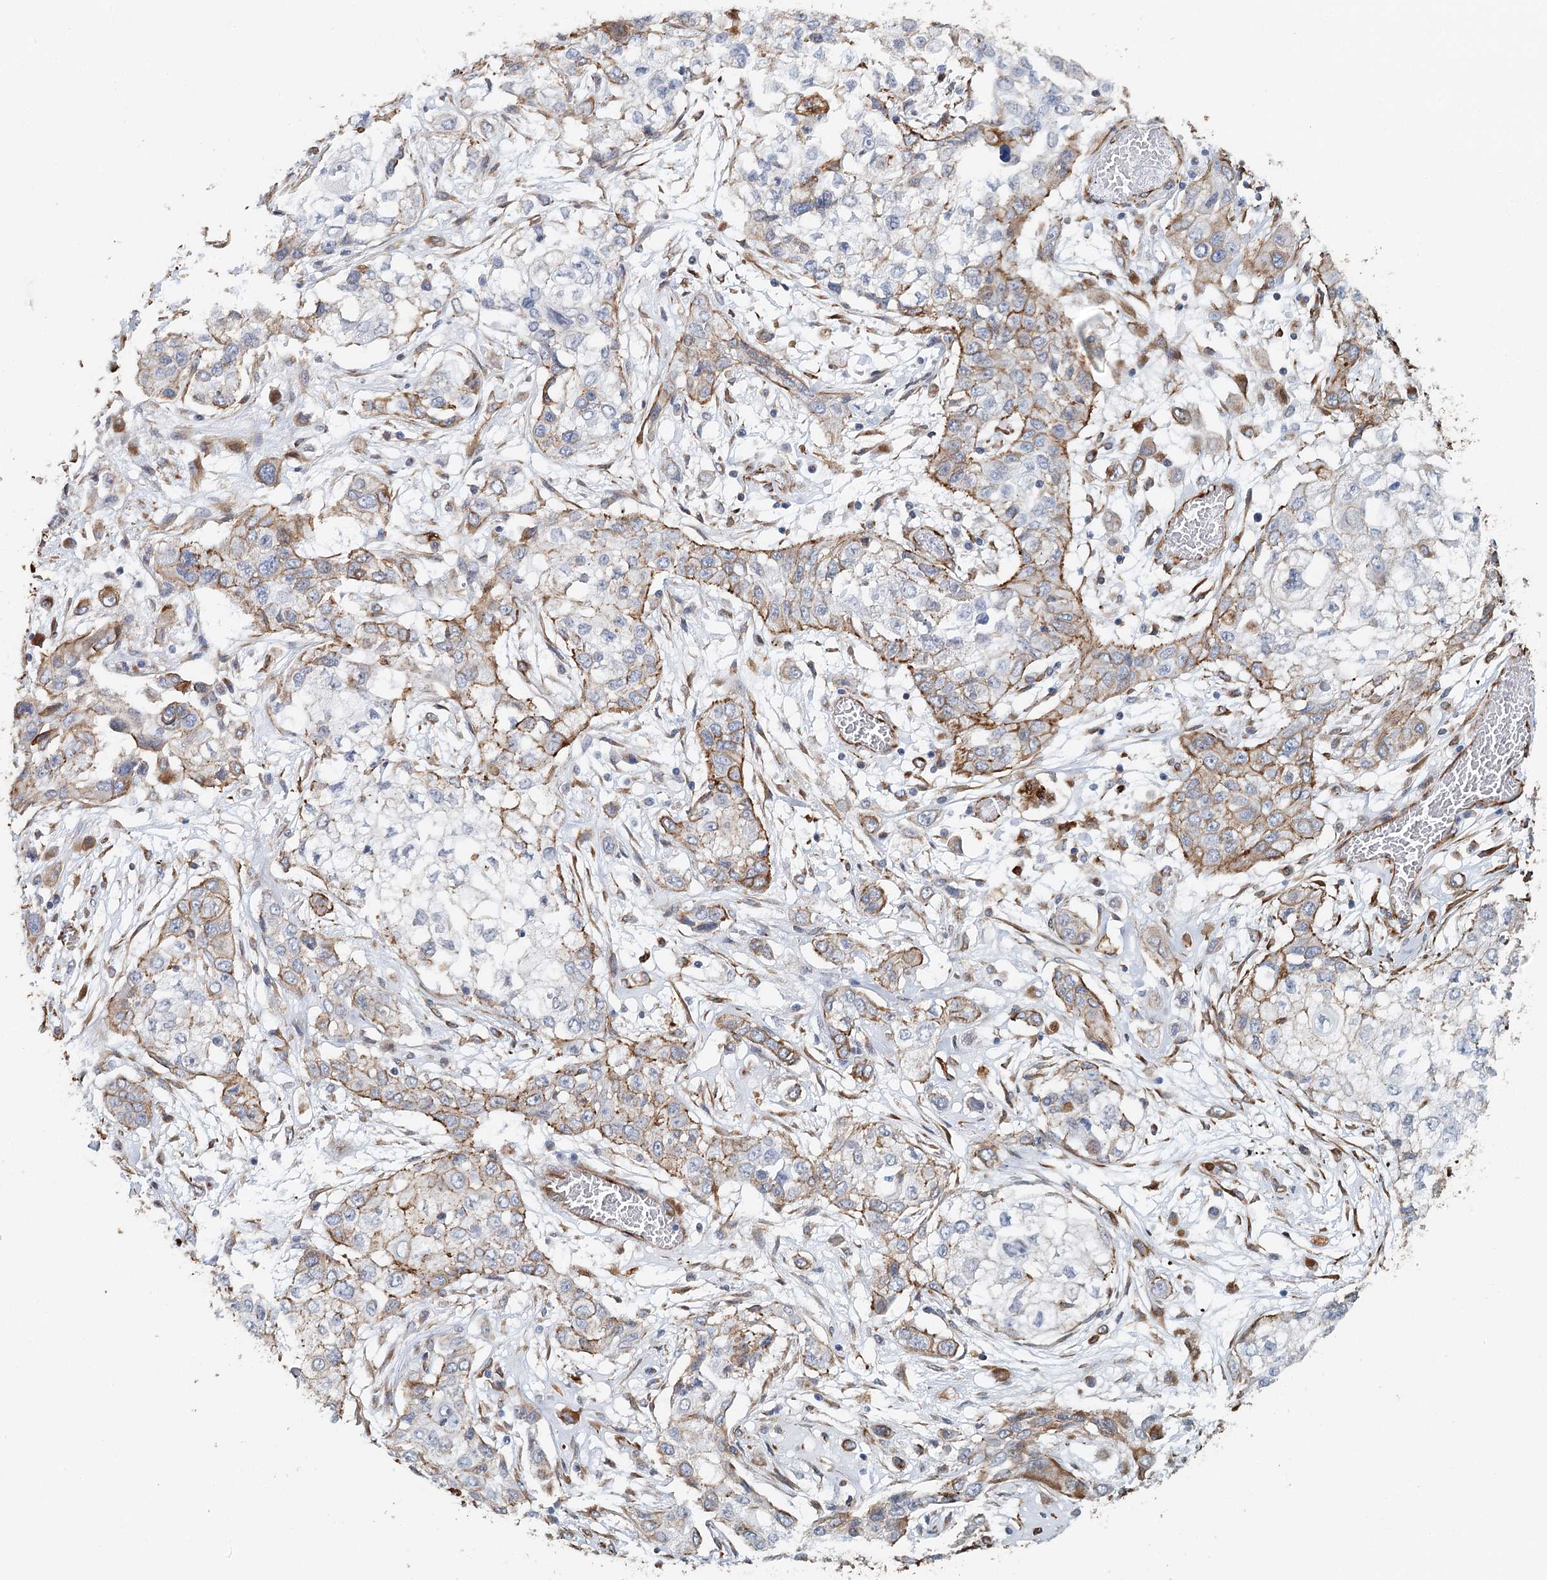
{"staining": {"intensity": "moderate", "quantity": "<25%", "location": "cytoplasmic/membranous"}, "tissue": "lung cancer", "cell_type": "Tumor cells", "image_type": "cancer", "snomed": [{"axis": "morphology", "description": "Squamous cell carcinoma, NOS"}, {"axis": "topography", "description": "Lung"}], "caption": "Immunohistochemistry (IHC) histopathology image of neoplastic tissue: lung squamous cell carcinoma stained using IHC demonstrates low levels of moderate protein expression localized specifically in the cytoplasmic/membranous of tumor cells, appearing as a cytoplasmic/membranous brown color.", "gene": "SYNPO", "patient": {"sex": "male", "age": 71}}